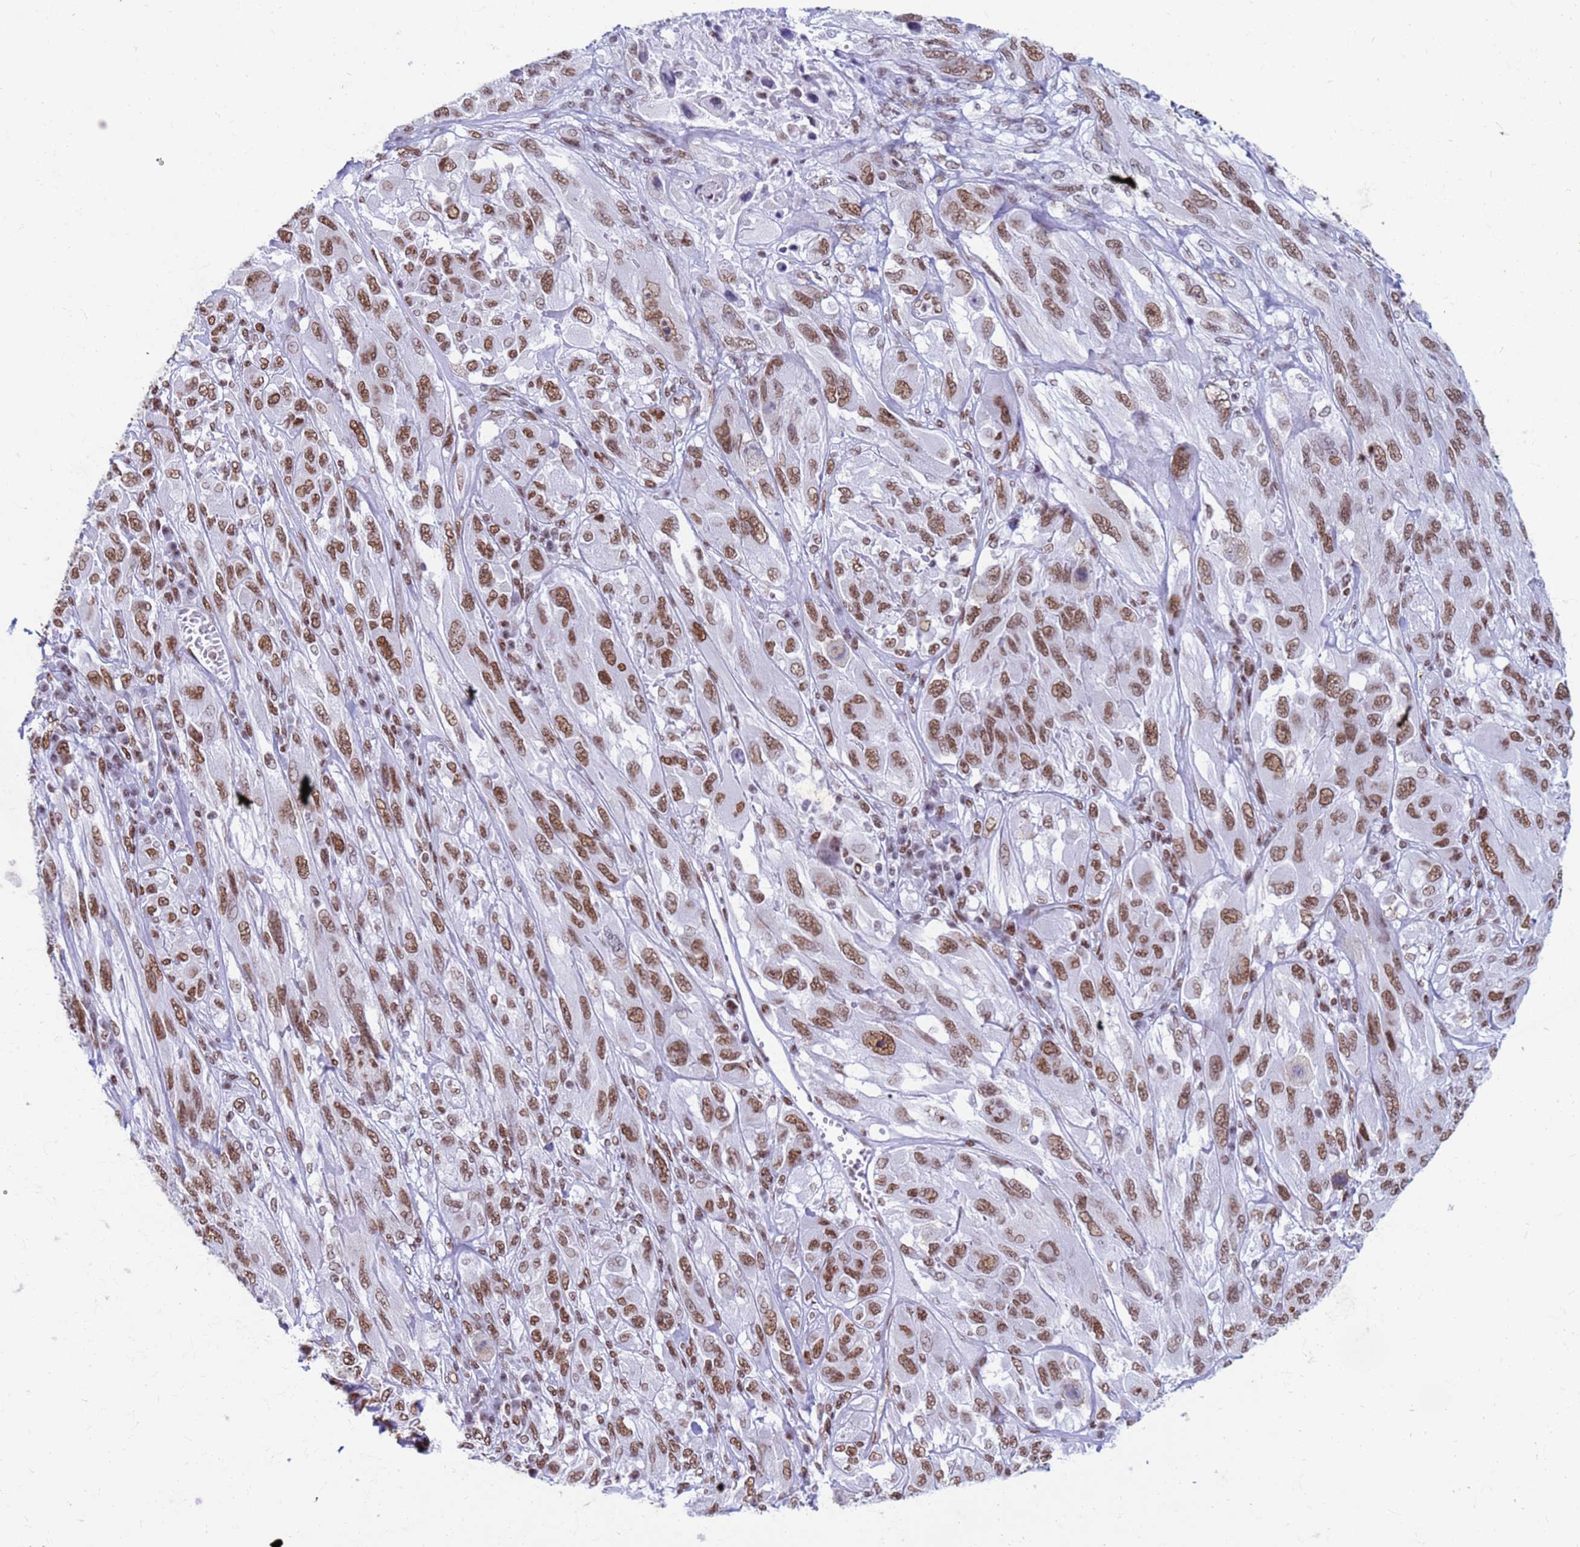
{"staining": {"intensity": "moderate", "quantity": ">75%", "location": "nuclear"}, "tissue": "melanoma", "cell_type": "Tumor cells", "image_type": "cancer", "snomed": [{"axis": "morphology", "description": "Malignant melanoma, NOS"}, {"axis": "topography", "description": "Skin"}], "caption": "DAB immunohistochemical staining of human melanoma demonstrates moderate nuclear protein staining in about >75% of tumor cells.", "gene": "FAM170B", "patient": {"sex": "female", "age": 91}}